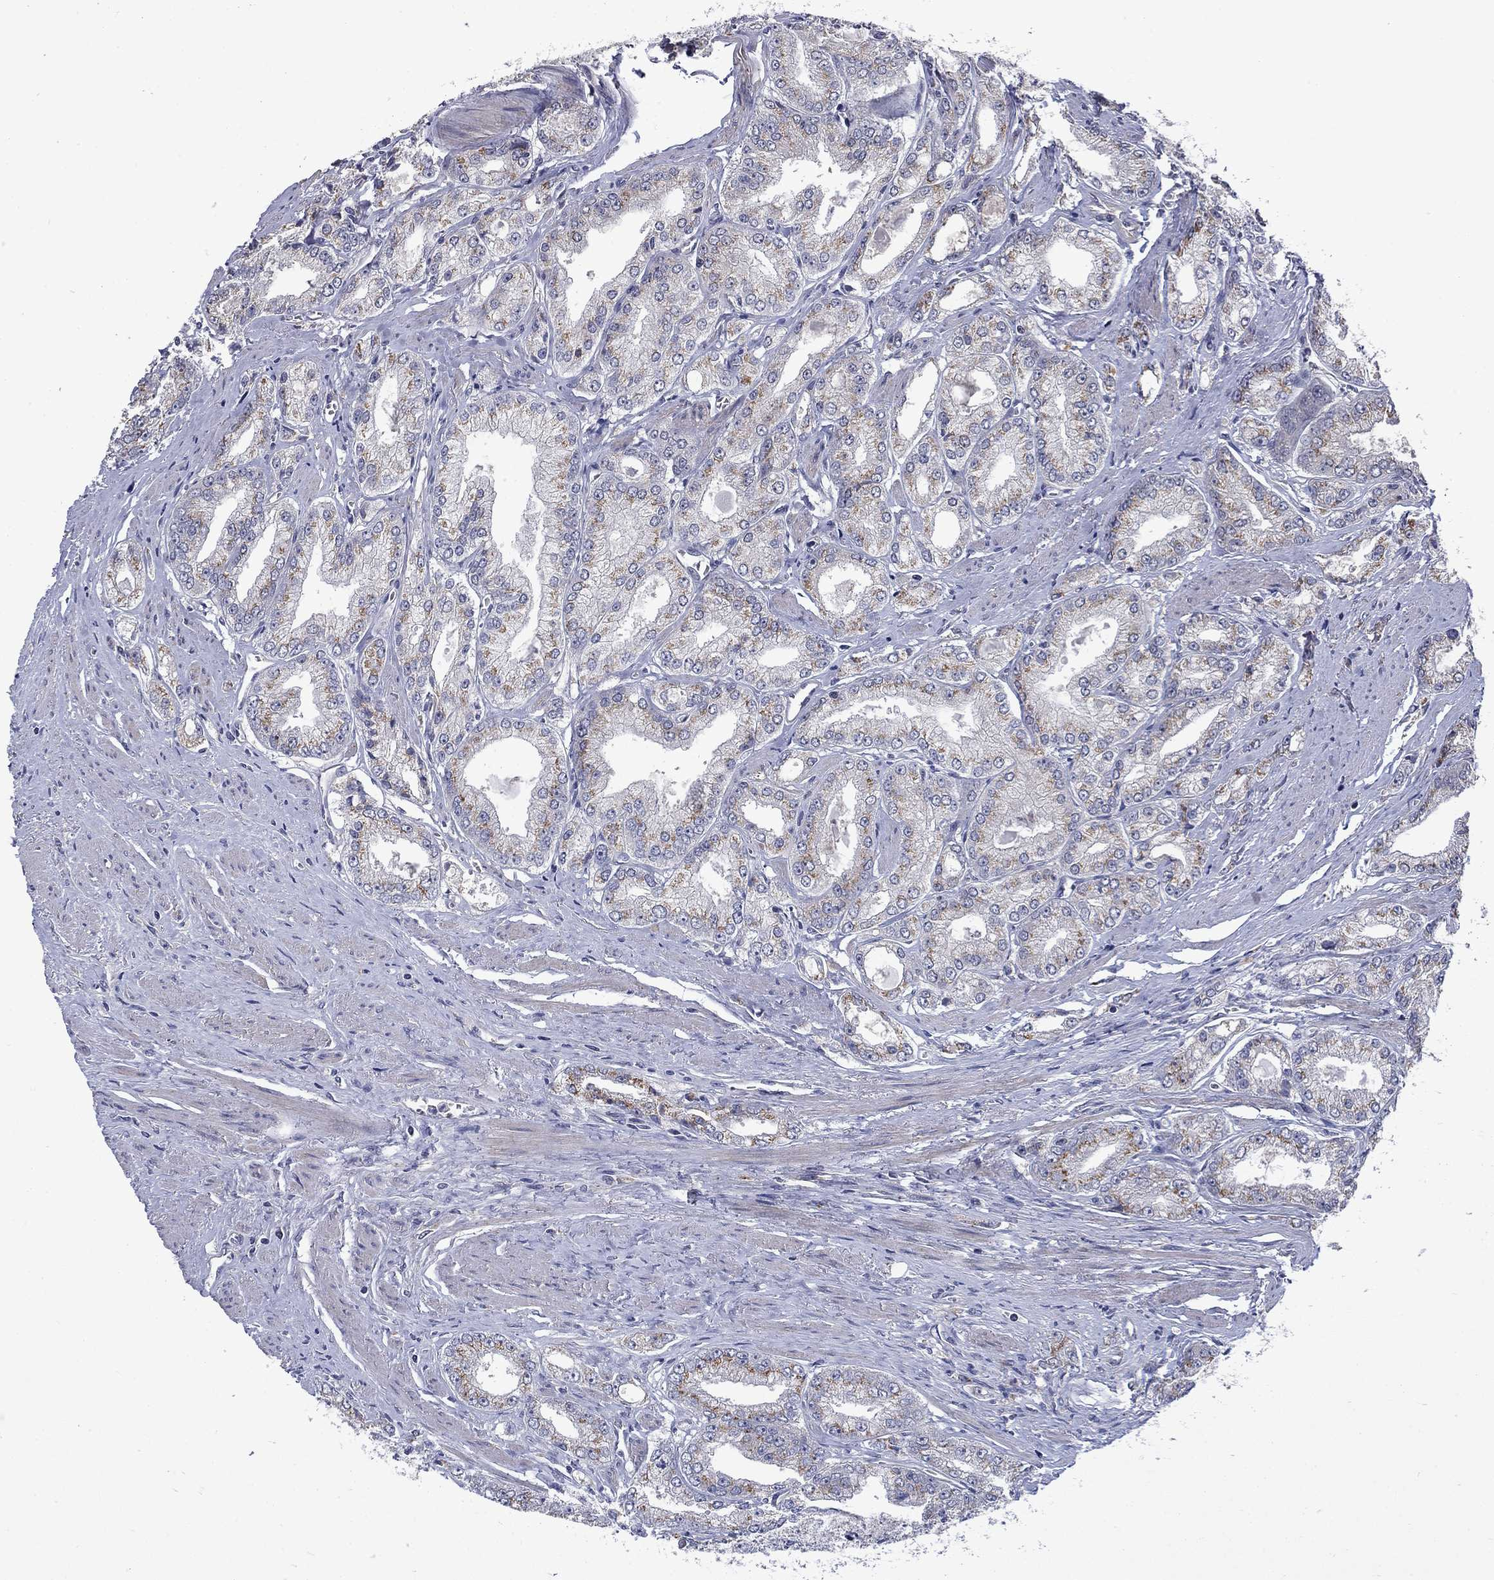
{"staining": {"intensity": "moderate", "quantity": "25%-75%", "location": "cytoplasmic/membranous"}, "tissue": "prostate cancer", "cell_type": "Tumor cells", "image_type": "cancer", "snomed": [{"axis": "morphology", "description": "Adenocarcinoma, NOS"}, {"axis": "morphology", "description": "Adenocarcinoma, High grade"}, {"axis": "topography", "description": "Prostate"}], "caption": "There is medium levels of moderate cytoplasmic/membranous staining in tumor cells of prostate cancer, as demonstrated by immunohistochemical staining (brown color).", "gene": "FAM3B", "patient": {"sex": "male", "age": 70}}